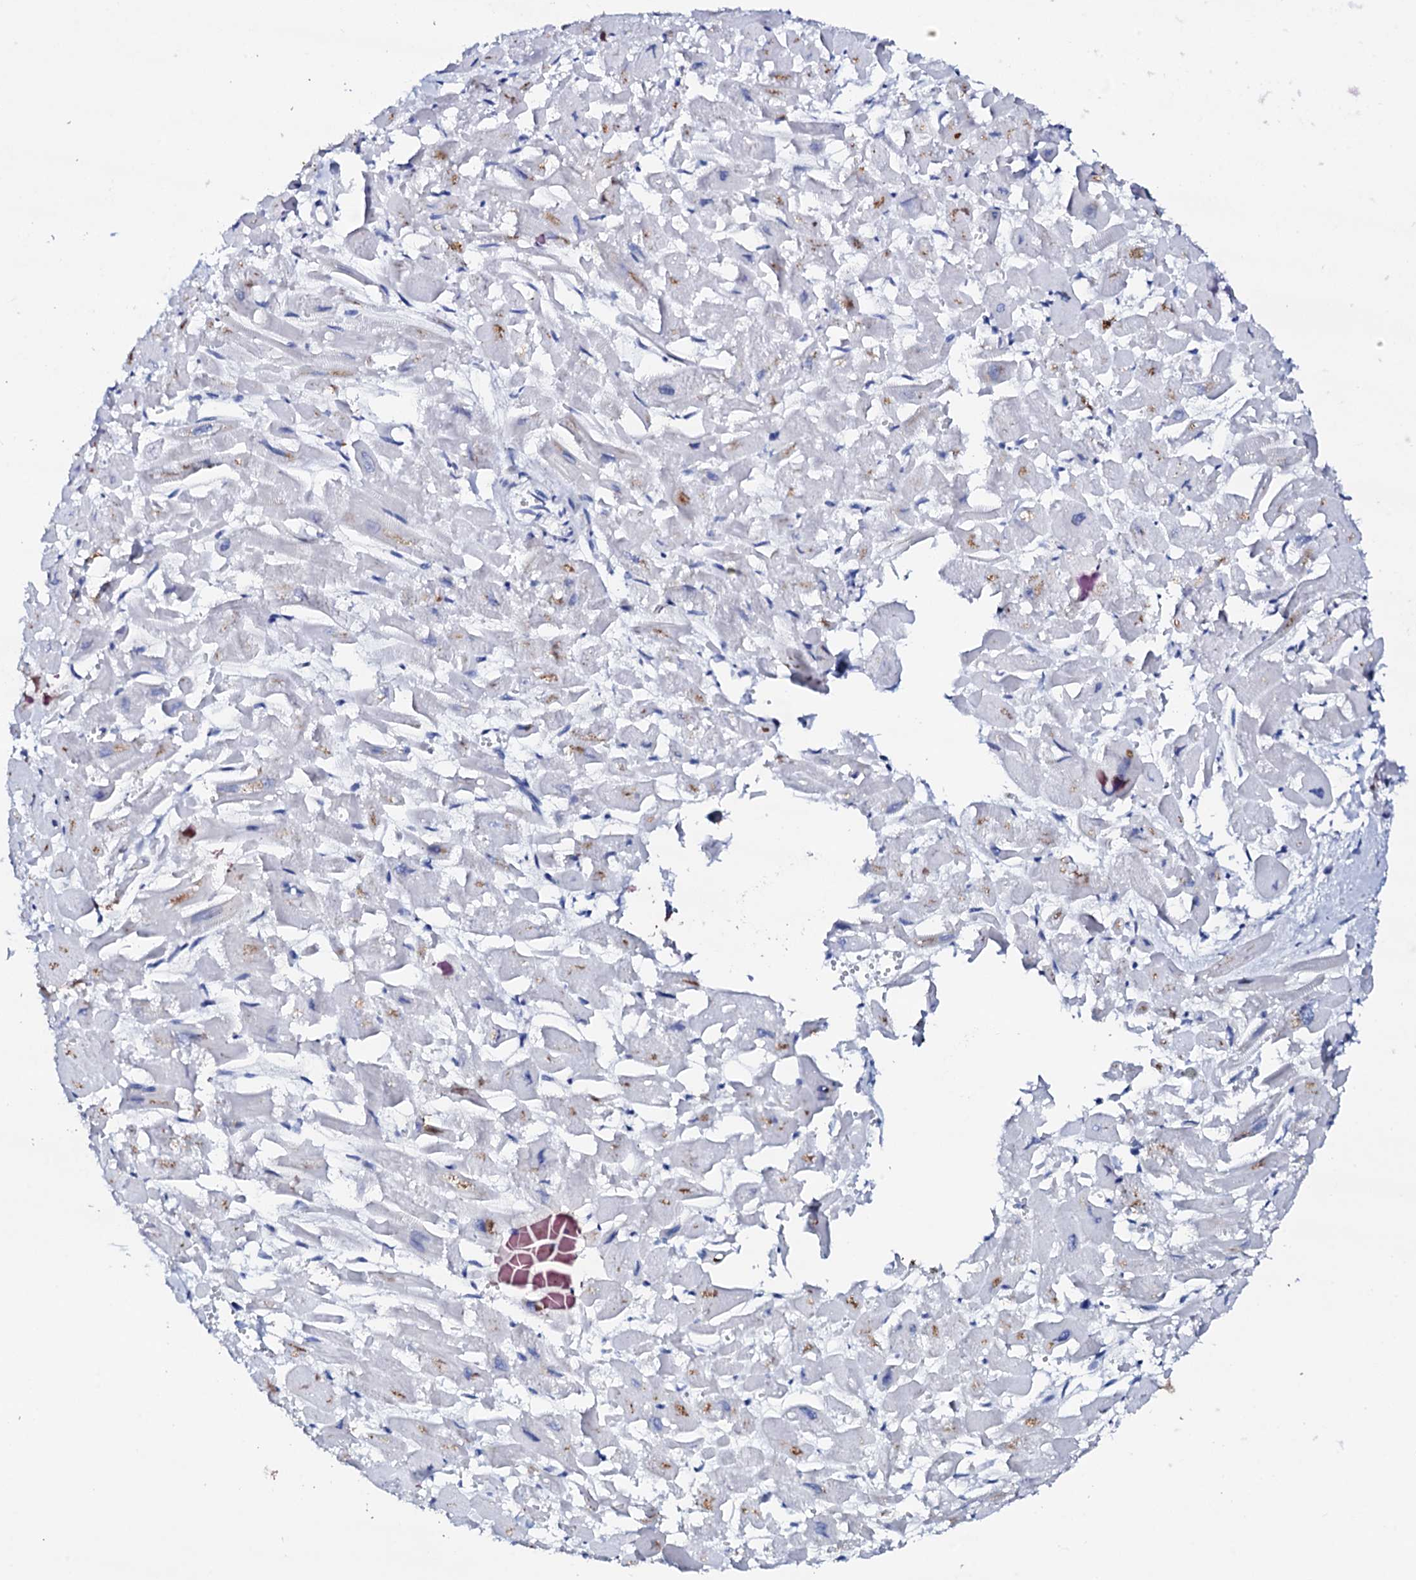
{"staining": {"intensity": "weak", "quantity": "<25%", "location": "cytoplasmic/membranous"}, "tissue": "heart muscle", "cell_type": "Cardiomyocytes", "image_type": "normal", "snomed": [{"axis": "morphology", "description": "Normal tissue, NOS"}, {"axis": "topography", "description": "Heart"}], "caption": "IHC micrograph of unremarkable human heart muscle stained for a protein (brown), which demonstrates no staining in cardiomyocytes.", "gene": "FBXL16", "patient": {"sex": "male", "age": 54}}